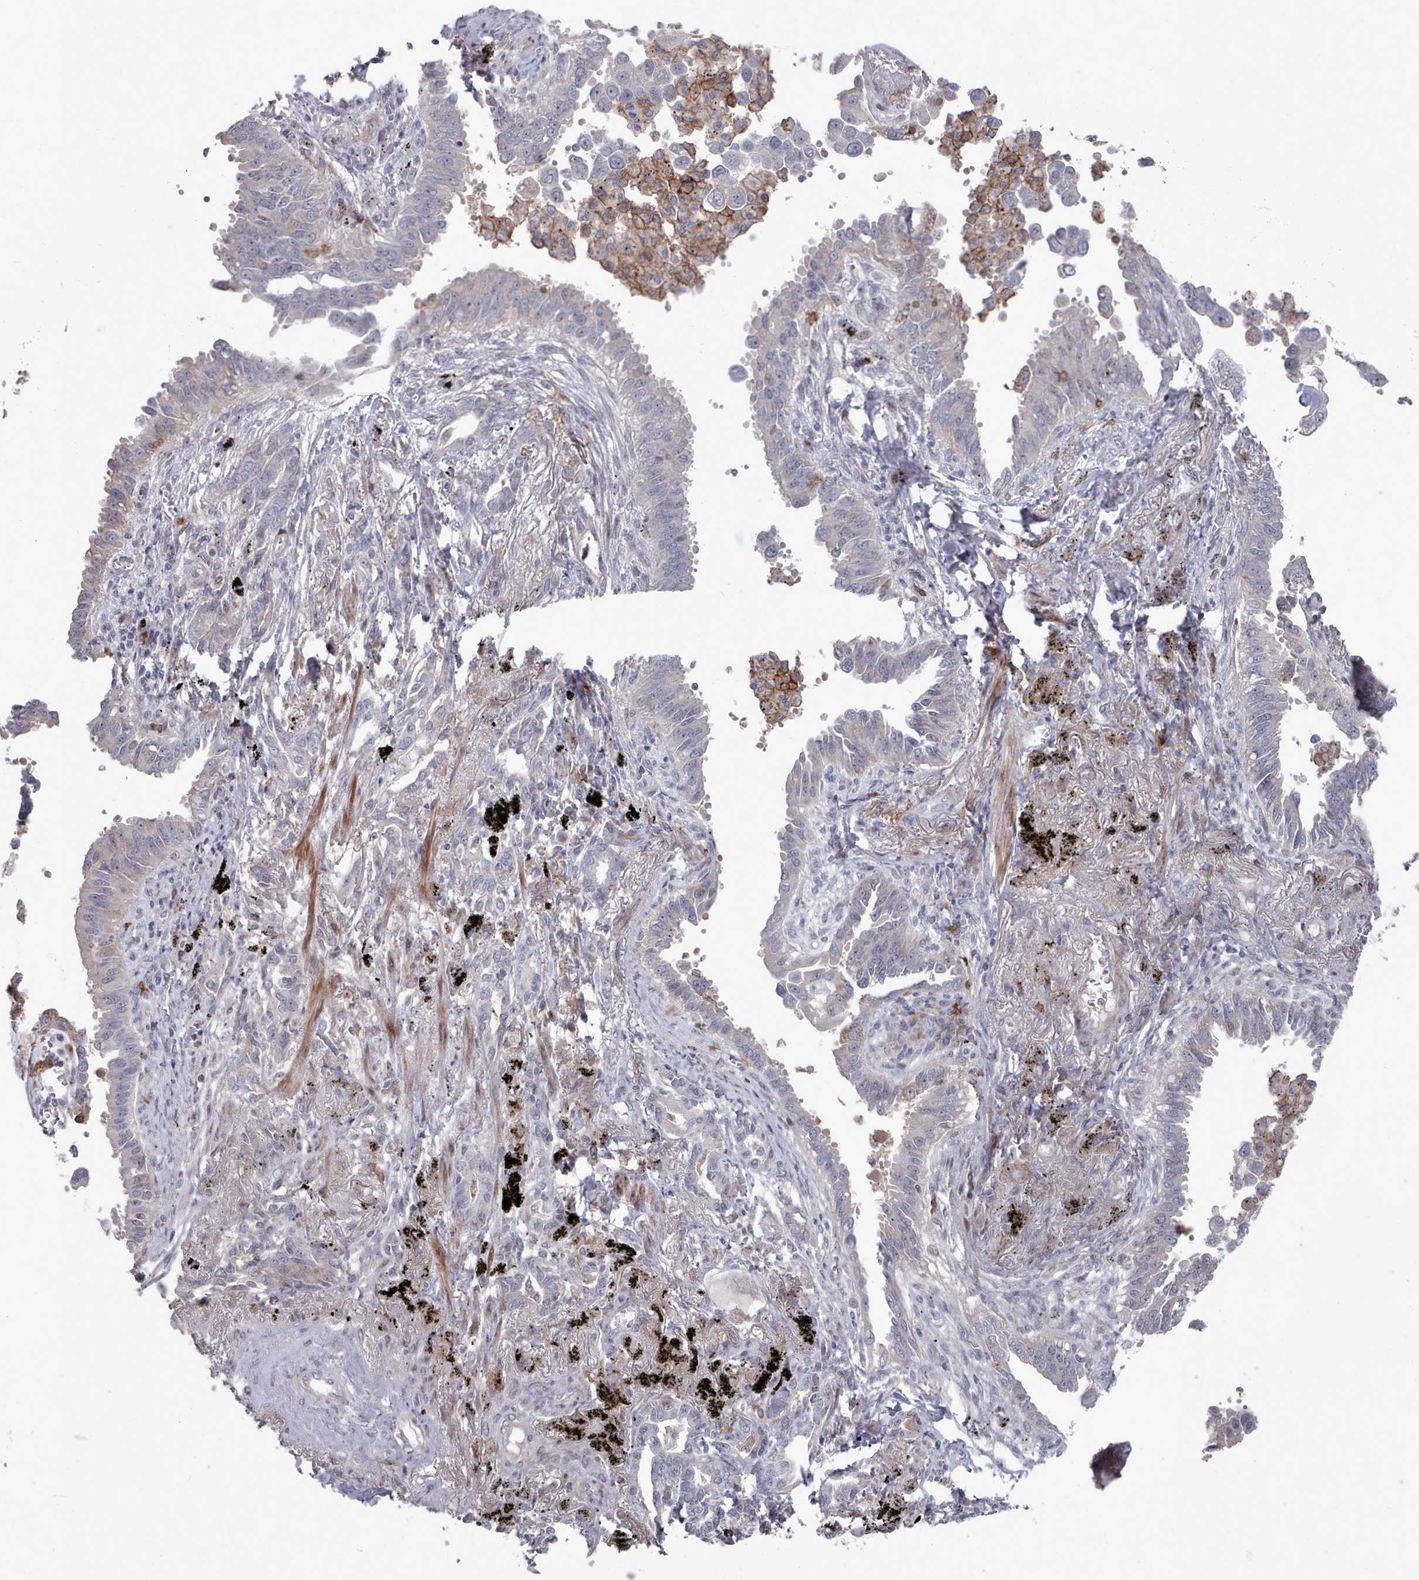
{"staining": {"intensity": "negative", "quantity": "none", "location": "none"}, "tissue": "lung cancer", "cell_type": "Tumor cells", "image_type": "cancer", "snomed": [{"axis": "morphology", "description": "Adenocarcinoma, NOS"}, {"axis": "topography", "description": "Lung"}], "caption": "Image shows no protein staining in tumor cells of lung cancer (adenocarcinoma) tissue.", "gene": "COL8A2", "patient": {"sex": "male", "age": 67}}